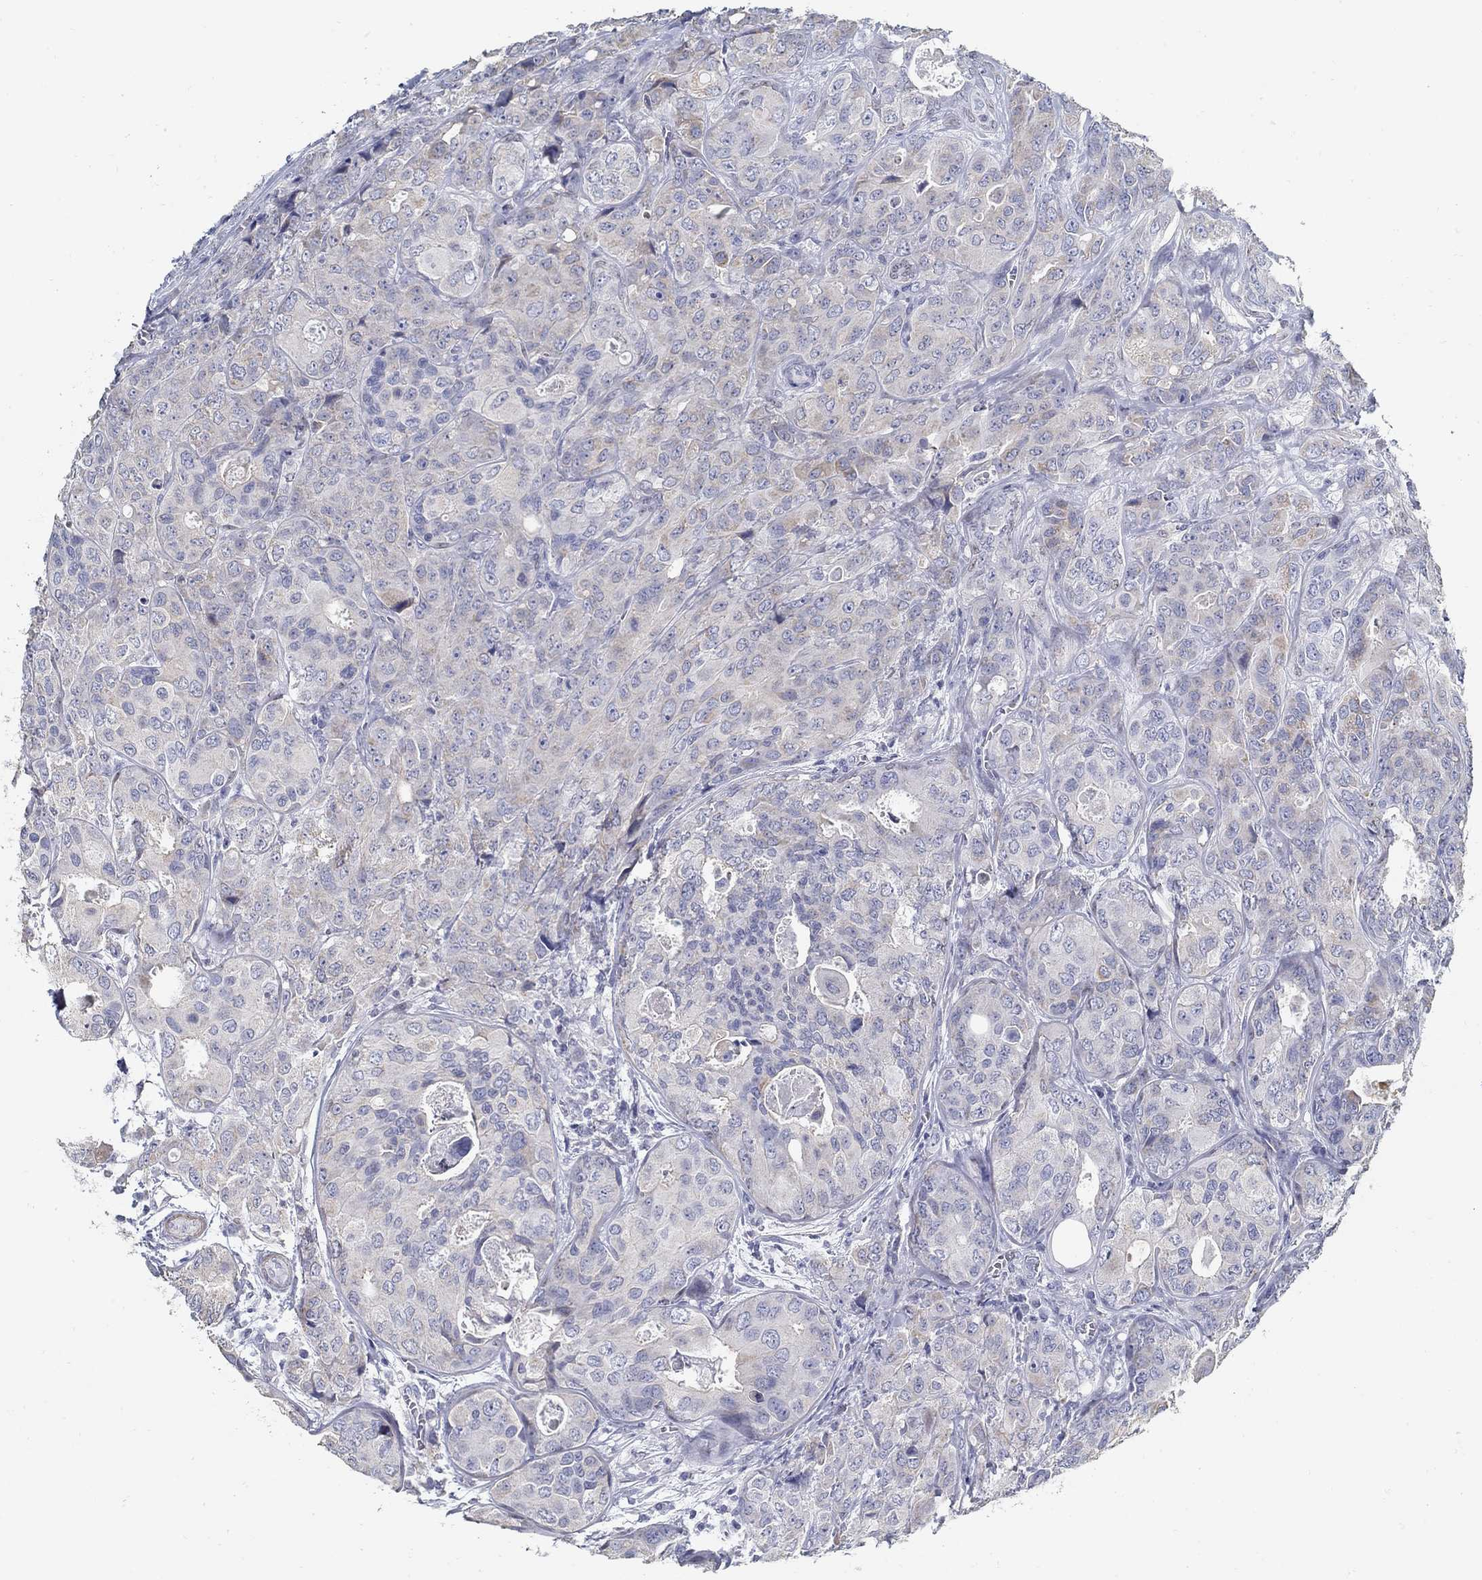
{"staining": {"intensity": "negative", "quantity": "none", "location": "none"}, "tissue": "breast cancer", "cell_type": "Tumor cells", "image_type": "cancer", "snomed": [{"axis": "morphology", "description": "Duct carcinoma"}, {"axis": "topography", "description": "Breast"}], "caption": "IHC of human breast cancer demonstrates no staining in tumor cells.", "gene": "USP29", "patient": {"sex": "female", "age": 43}}